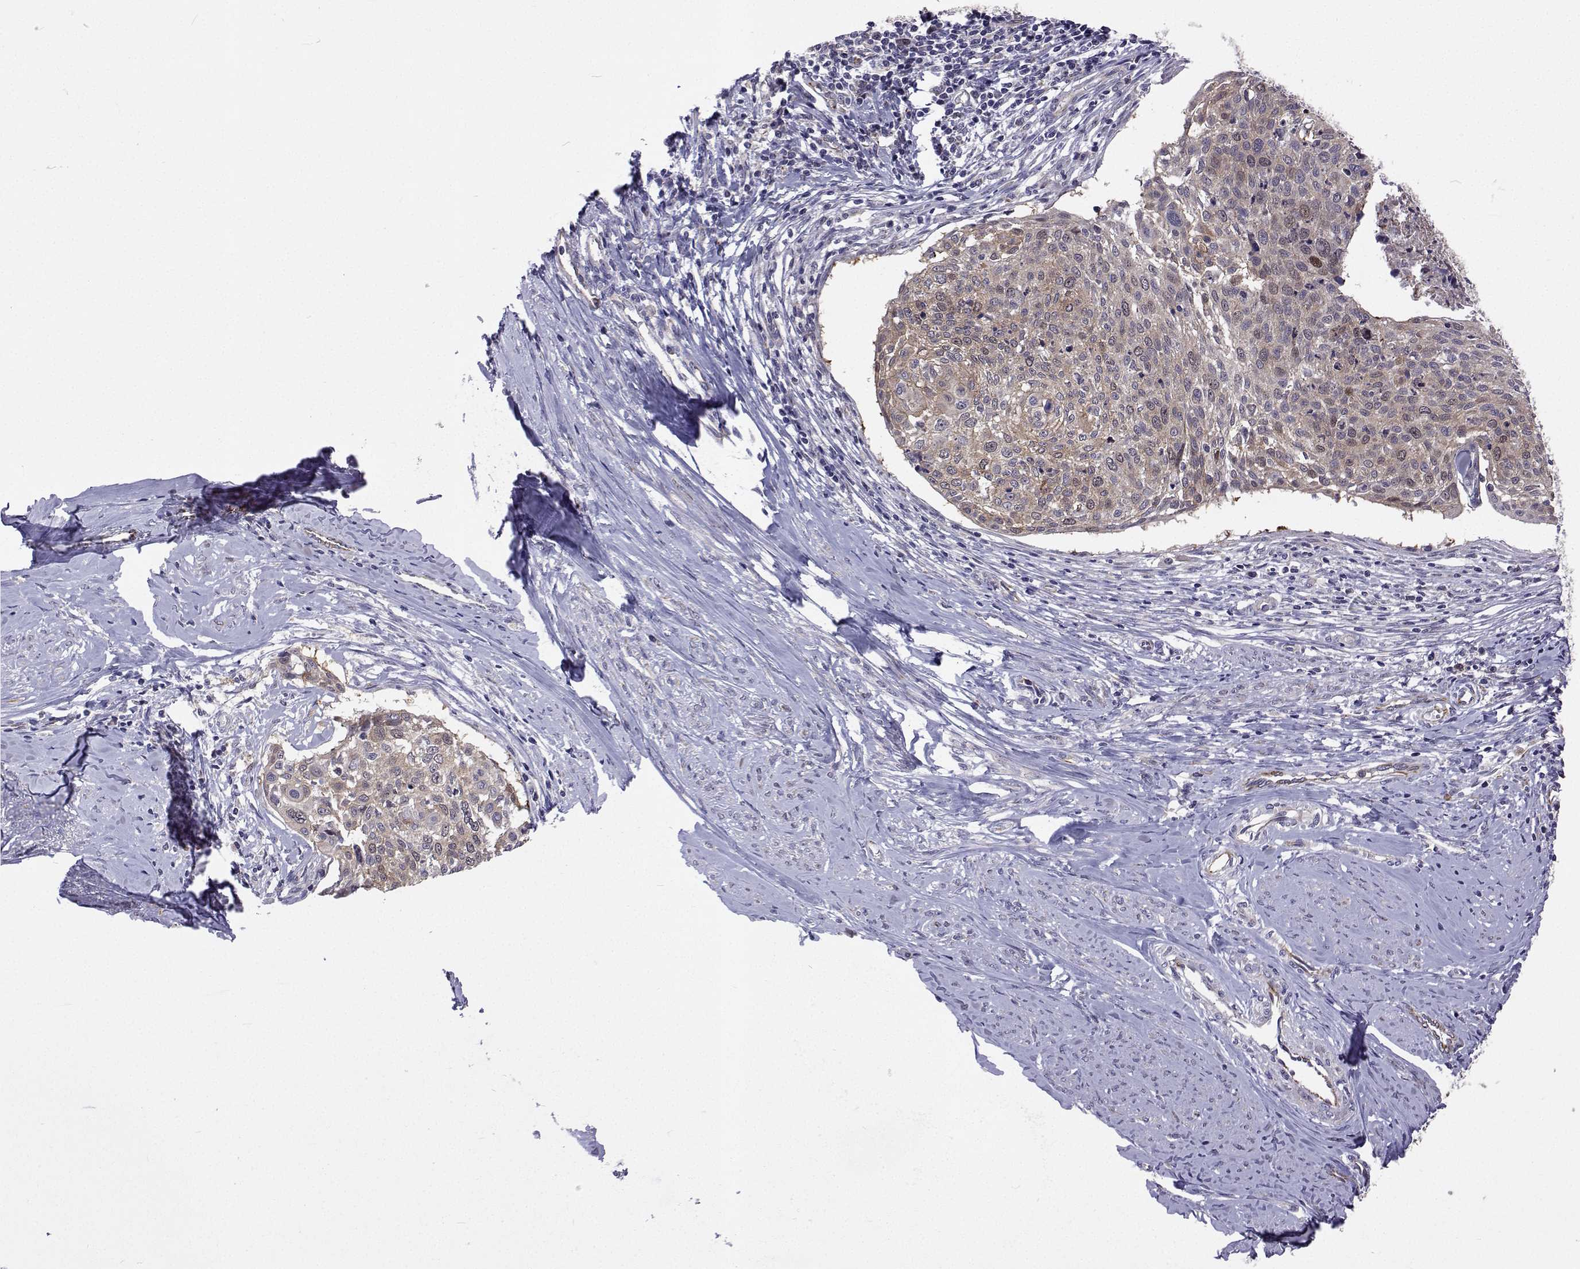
{"staining": {"intensity": "moderate", "quantity": "<25%", "location": "cytoplasmic/membranous,nuclear"}, "tissue": "cervical cancer", "cell_type": "Tumor cells", "image_type": "cancer", "snomed": [{"axis": "morphology", "description": "Squamous cell carcinoma, NOS"}, {"axis": "topography", "description": "Cervix"}], "caption": "IHC photomicrograph of neoplastic tissue: cervical cancer (squamous cell carcinoma) stained using immunohistochemistry (IHC) displays low levels of moderate protein expression localized specifically in the cytoplasmic/membranous and nuclear of tumor cells, appearing as a cytoplasmic/membranous and nuclear brown color.", "gene": "DHTKD1", "patient": {"sex": "female", "age": 49}}